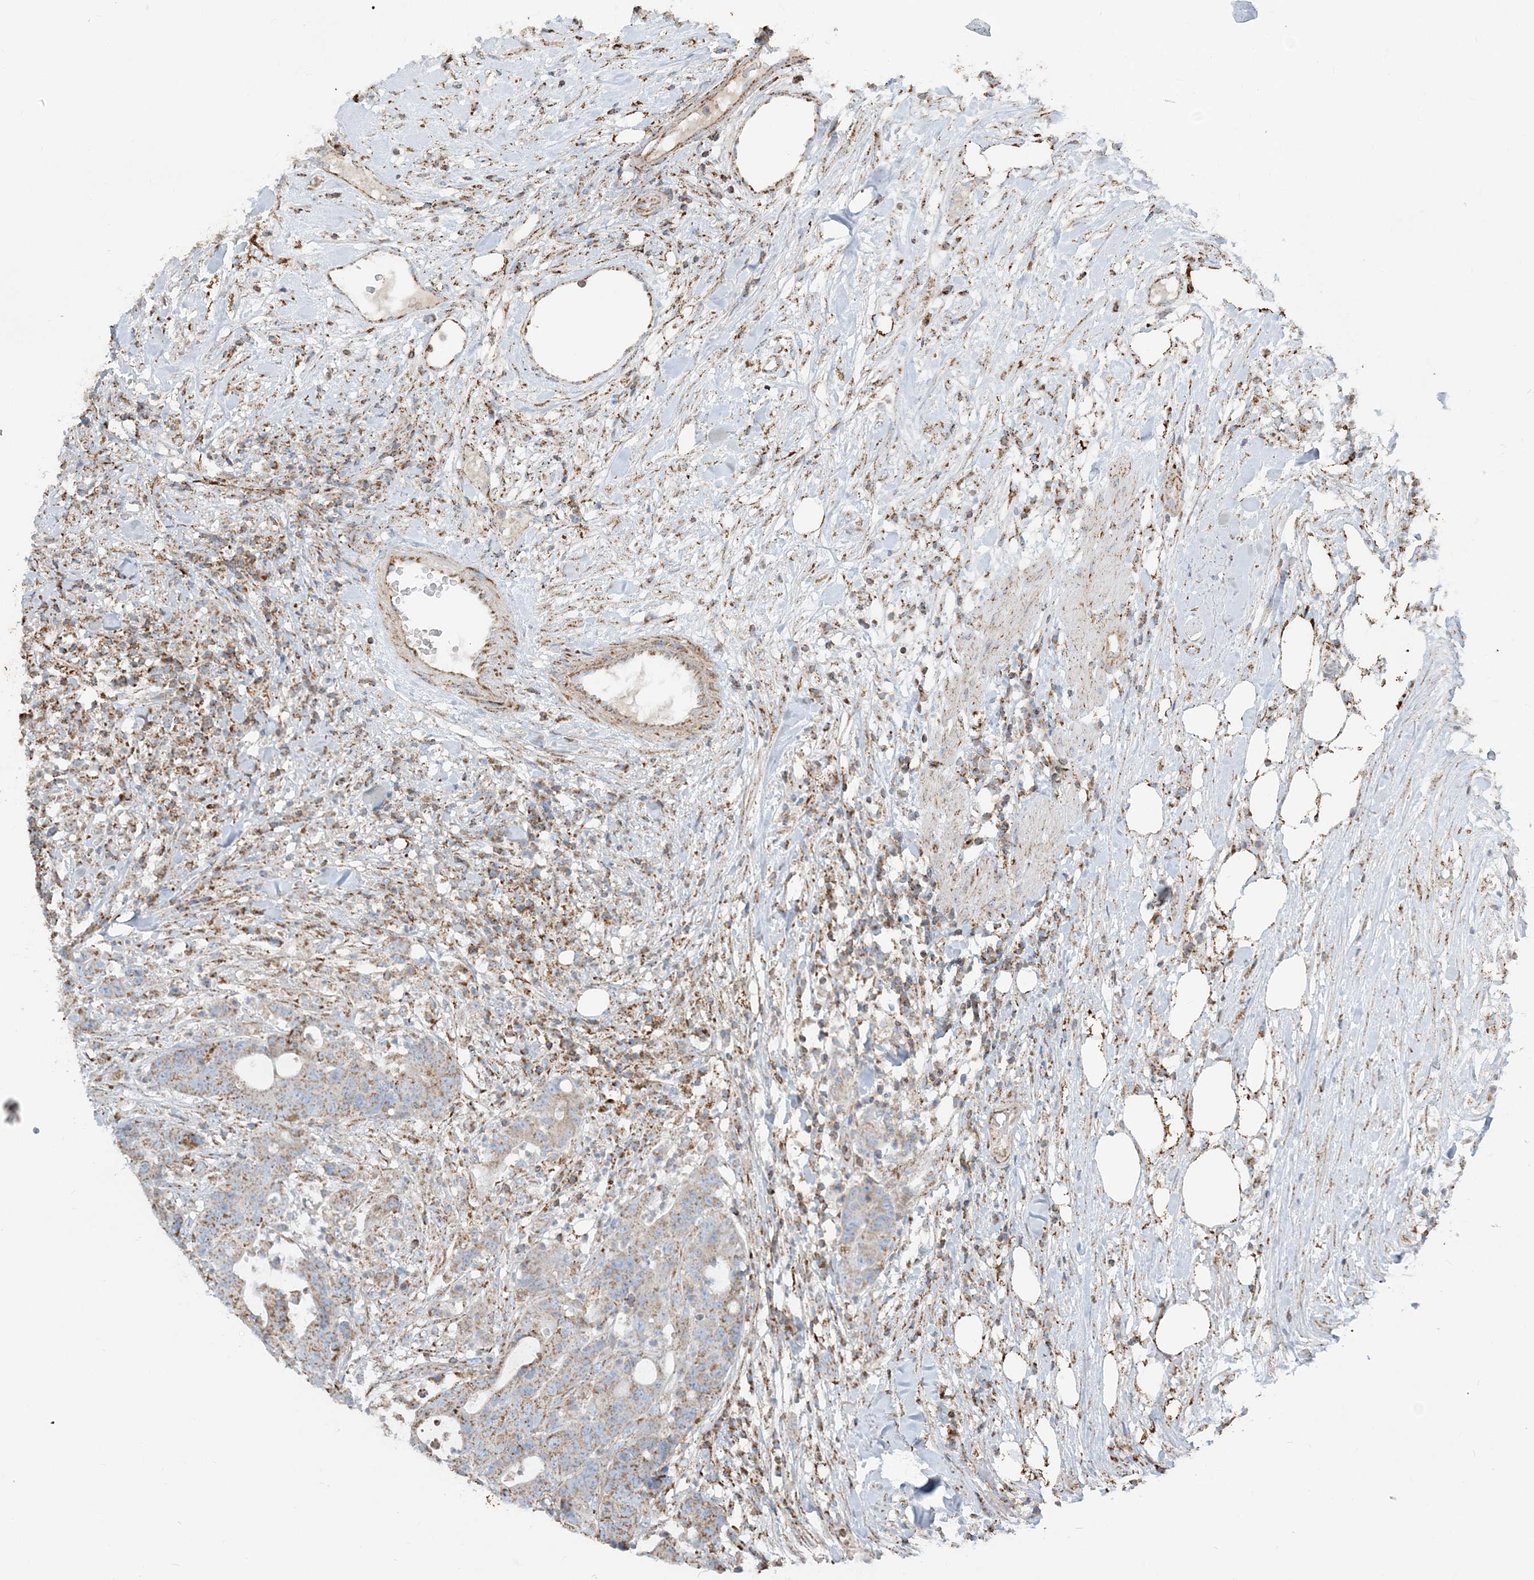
{"staining": {"intensity": "moderate", "quantity": ">75%", "location": "cytoplasmic/membranous"}, "tissue": "colorectal cancer", "cell_type": "Tumor cells", "image_type": "cancer", "snomed": [{"axis": "morphology", "description": "Adenocarcinoma, NOS"}, {"axis": "topography", "description": "Colon"}], "caption": "Protein expression analysis of adenocarcinoma (colorectal) shows moderate cytoplasmic/membranous expression in approximately >75% of tumor cells.", "gene": "RAB11FIP3", "patient": {"sex": "female", "age": 84}}